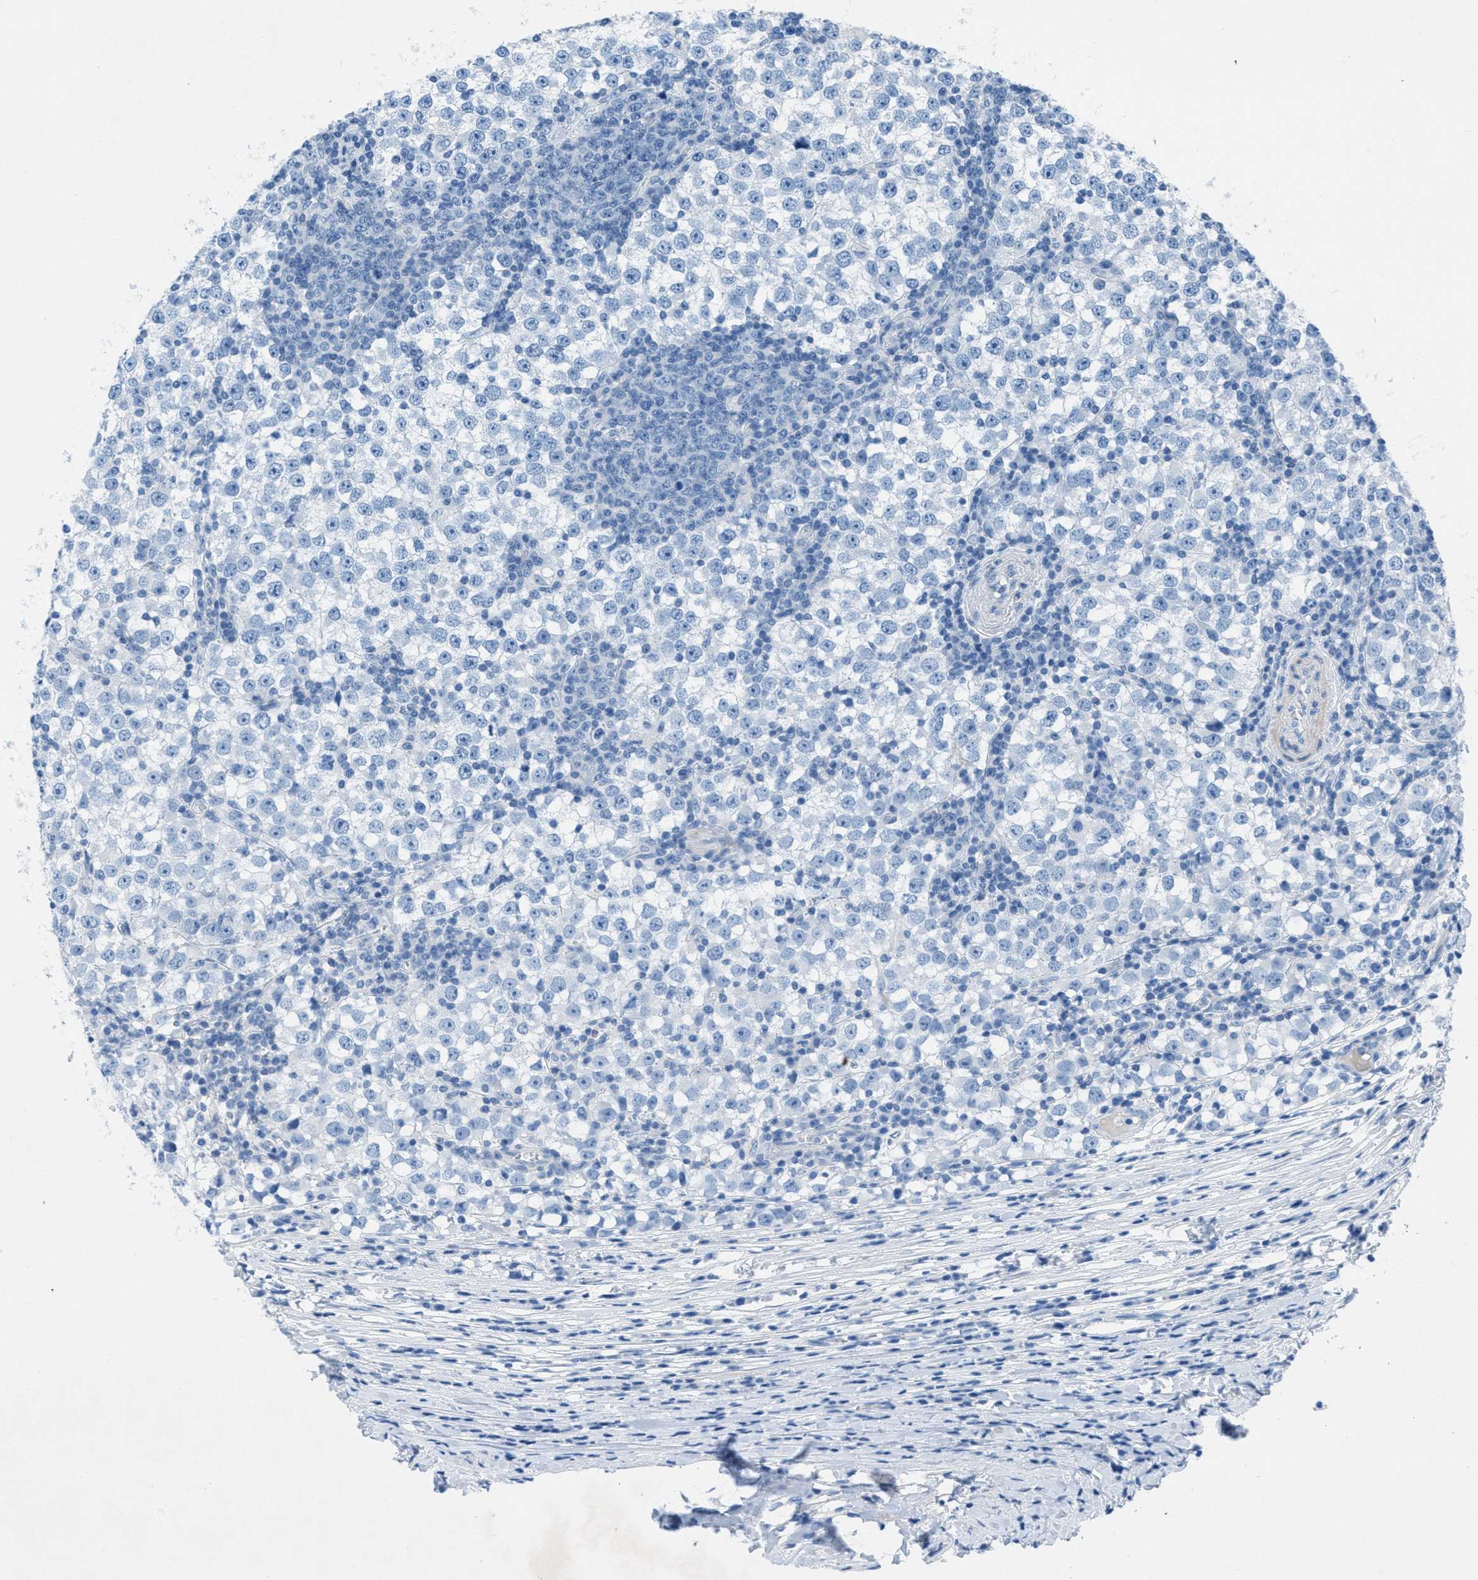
{"staining": {"intensity": "negative", "quantity": "none", "location": "none"}, "tissue": "testis cancer", "cell_type": "Tumor cells", "image_type": "cancer", "snomed": [{"axis": "morphology", "description": "Seminoma, NOS"}, {"axis": "topography", "description": "Testis"}], "caption": "An image of human testis cancer (seminoma) is negative for staining in tumor cells. (Stains: DAB (3,3'-diaminobenzidine) immunohistochemistry (IHC) with hematoxylin counter stain, Microscopy: brightfield microscopy at high magnification).", "gene": "GALNT17", "patient": {"sex": "male", "age": 65}}